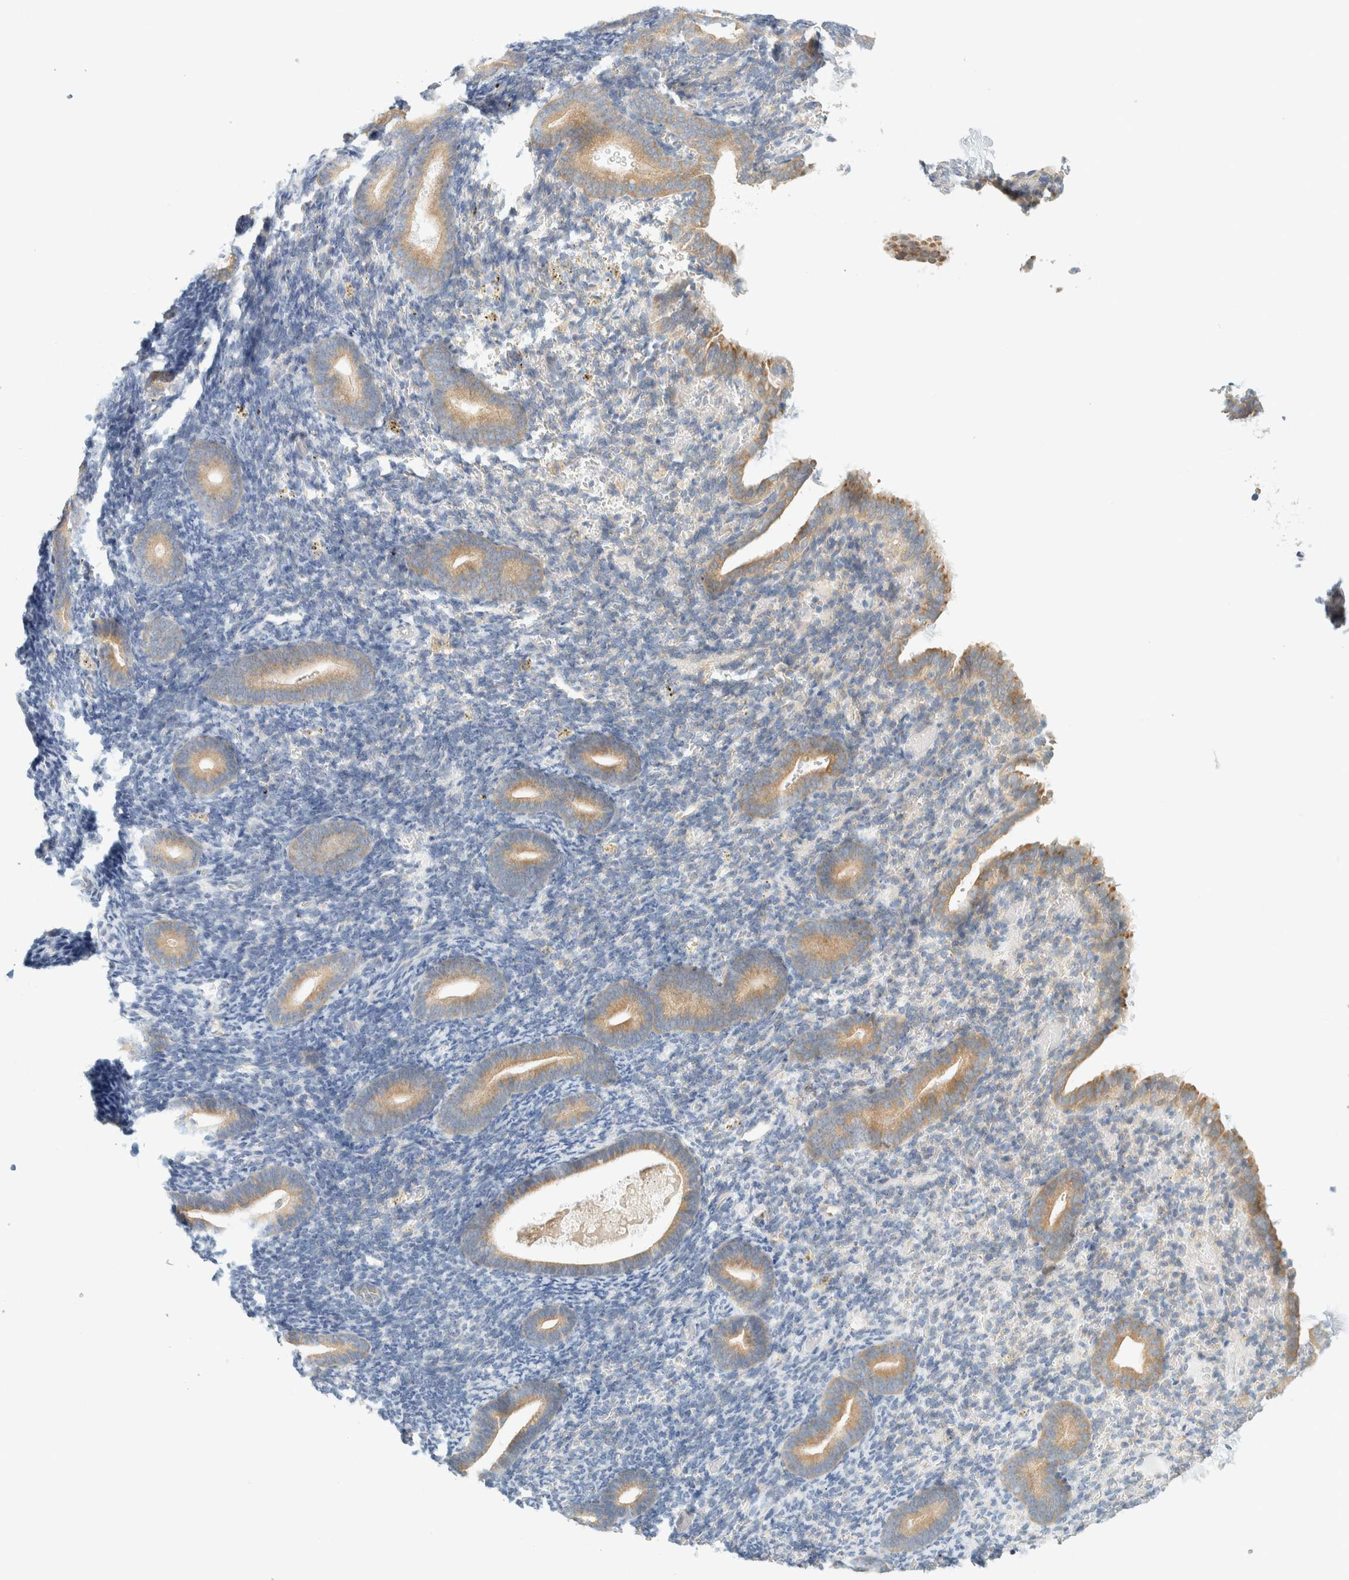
{"staining": {"intensity": "negative", "quantity": "none", "location": "none"}, "tissue": "endometrium", "cell_type": "Cells in endometrial stroma", "image_type": "normal", "snomed": [{"axis": "morphology", "description": "Normal tissue, NOS"}, {"axis": "topography", "description": "Endometrium"}], "caption": "Immunohistochemistry (IHC) of normal human endometrium demonstrates no staining in cells in endometrial stroma. (DAB IHC visualized using brightfield microscopy, high magnification).", "gene": "AARSD1", "patient": {"sex": "female", "age": 51}}